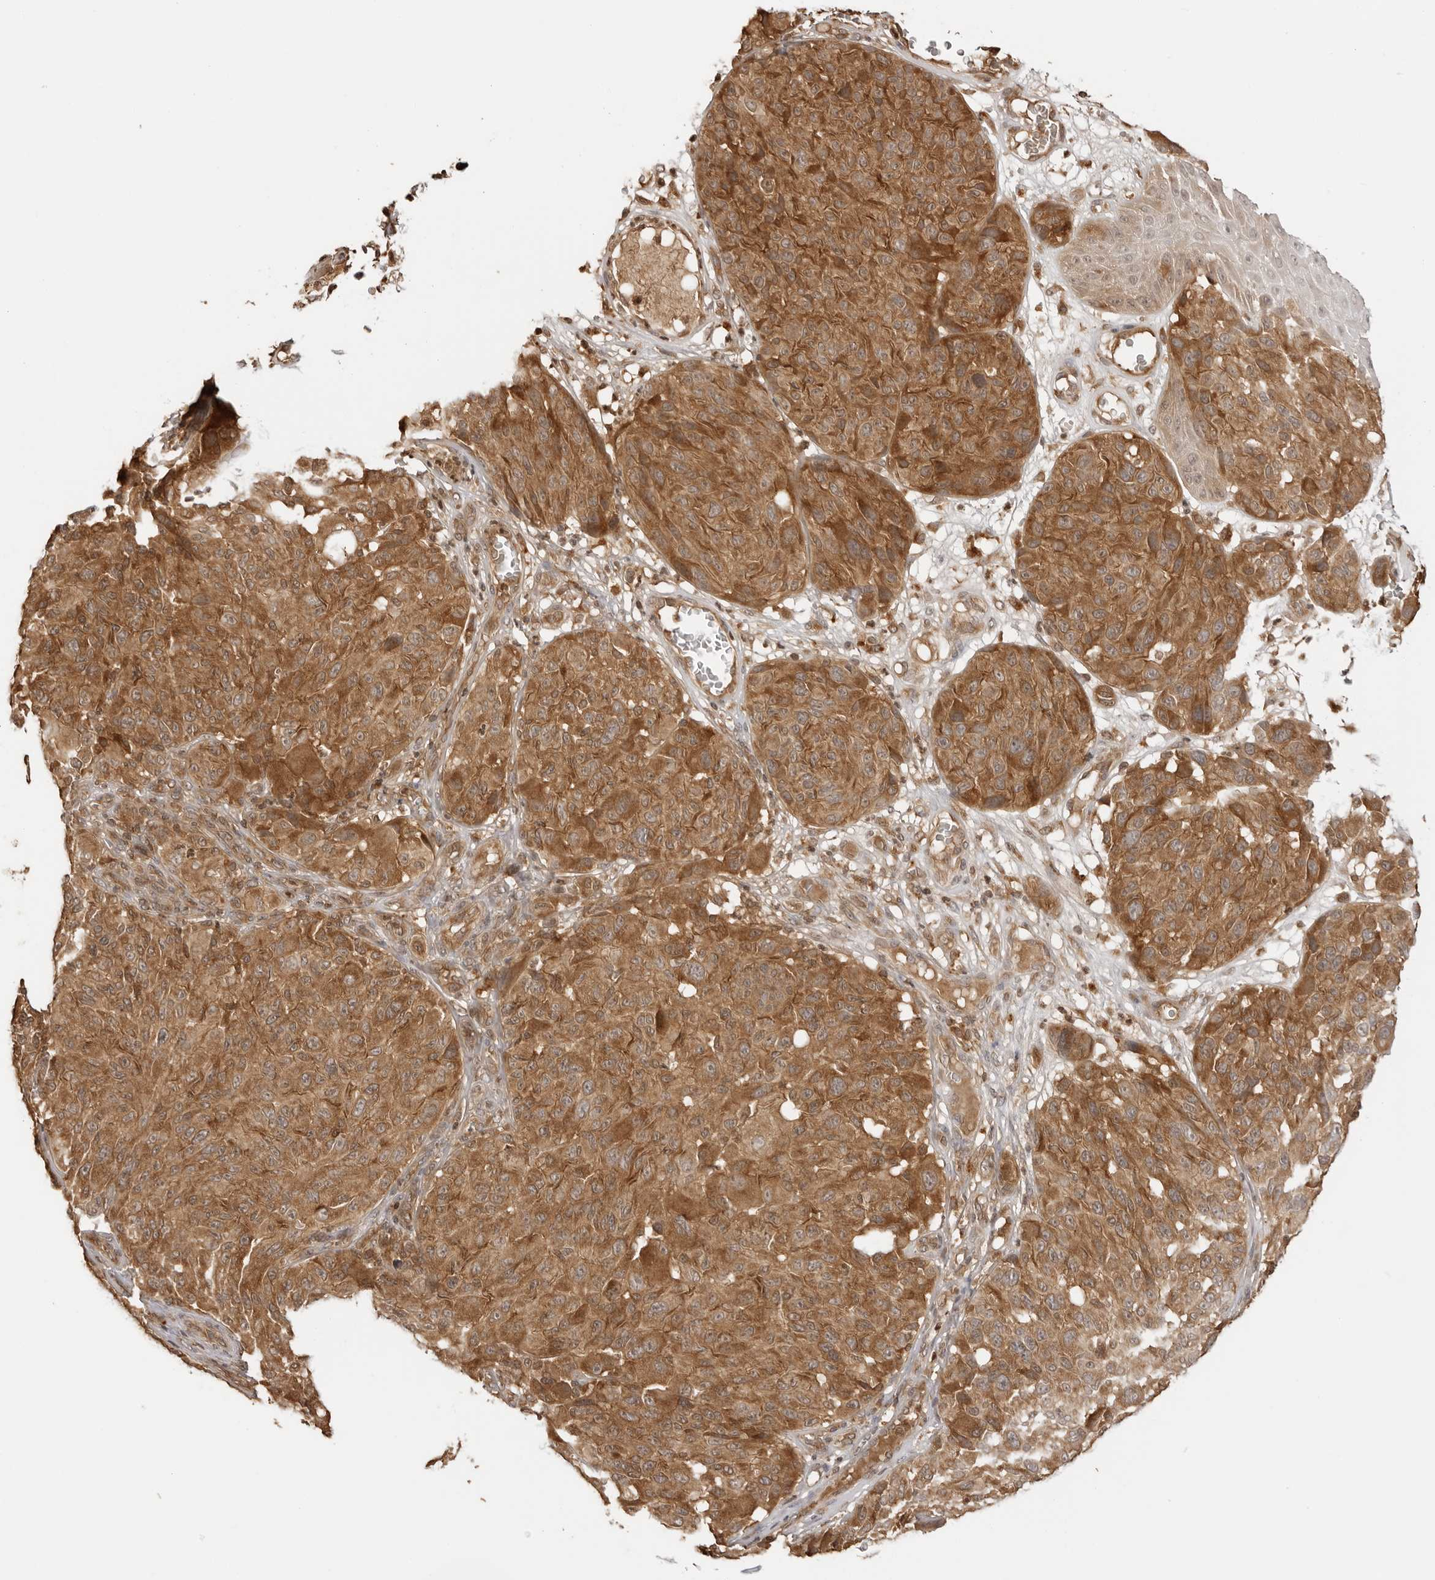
{"staining": {"intensity": "strong", "quantity": ">75%", "location": "cytoplasmic/membranous"}, "tissue": "melanoma", "cell_type": "Tumor cells", "image_type": "cancer", "snomed": [{"axis": "morphology", "description": "Malignant melanoma, NOS"}, {"axis": "topography", "description": "Skin"}], "caption": "Protein expression analysis of human malignant melanoma reveals strong cytoplasmic/membranous positivity in about >75% of tumor cells.", "gene": "IKBKE", "patient": {"sex": "male", "age": 83}}